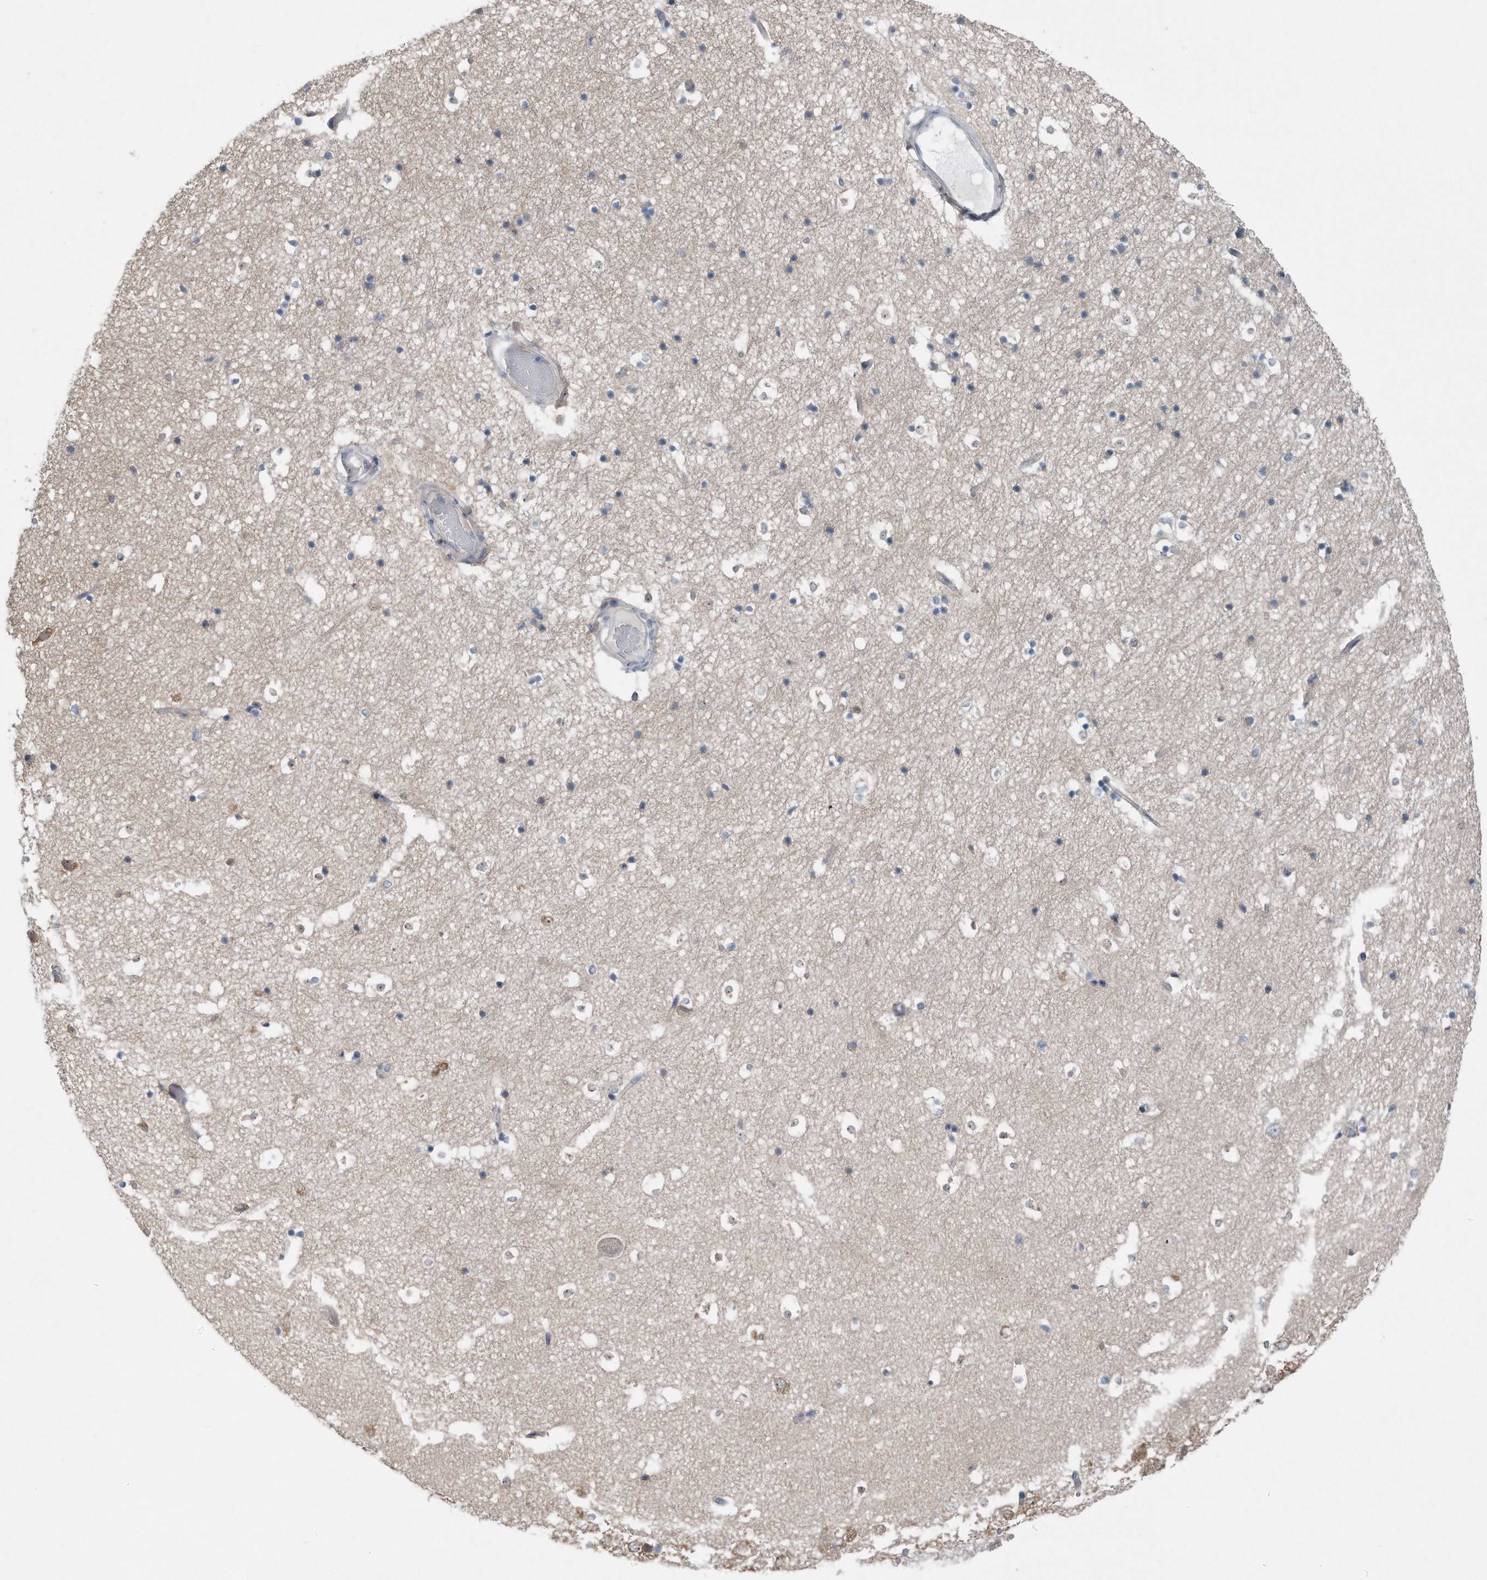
{"staining": {"intensity": "negative", "quantity": "none", "location": "none"}, "tissue": "hippocampus", "cell_type": "Glial cells", "image_type": "normal", "snomed": [{"axis": "morphology", "description": "Normal tissue, NOS"}, {"axis": "topography", "description": "Hippocampus"}], "caption": "High power microscopy photomicrograph of an immunohistochemistry (IHC) photomicrograph of benign hippocampus, revealing no significant staining in glial cells.", "gene": "YRDC", "patient": {"sex": "female", "age": 52}}